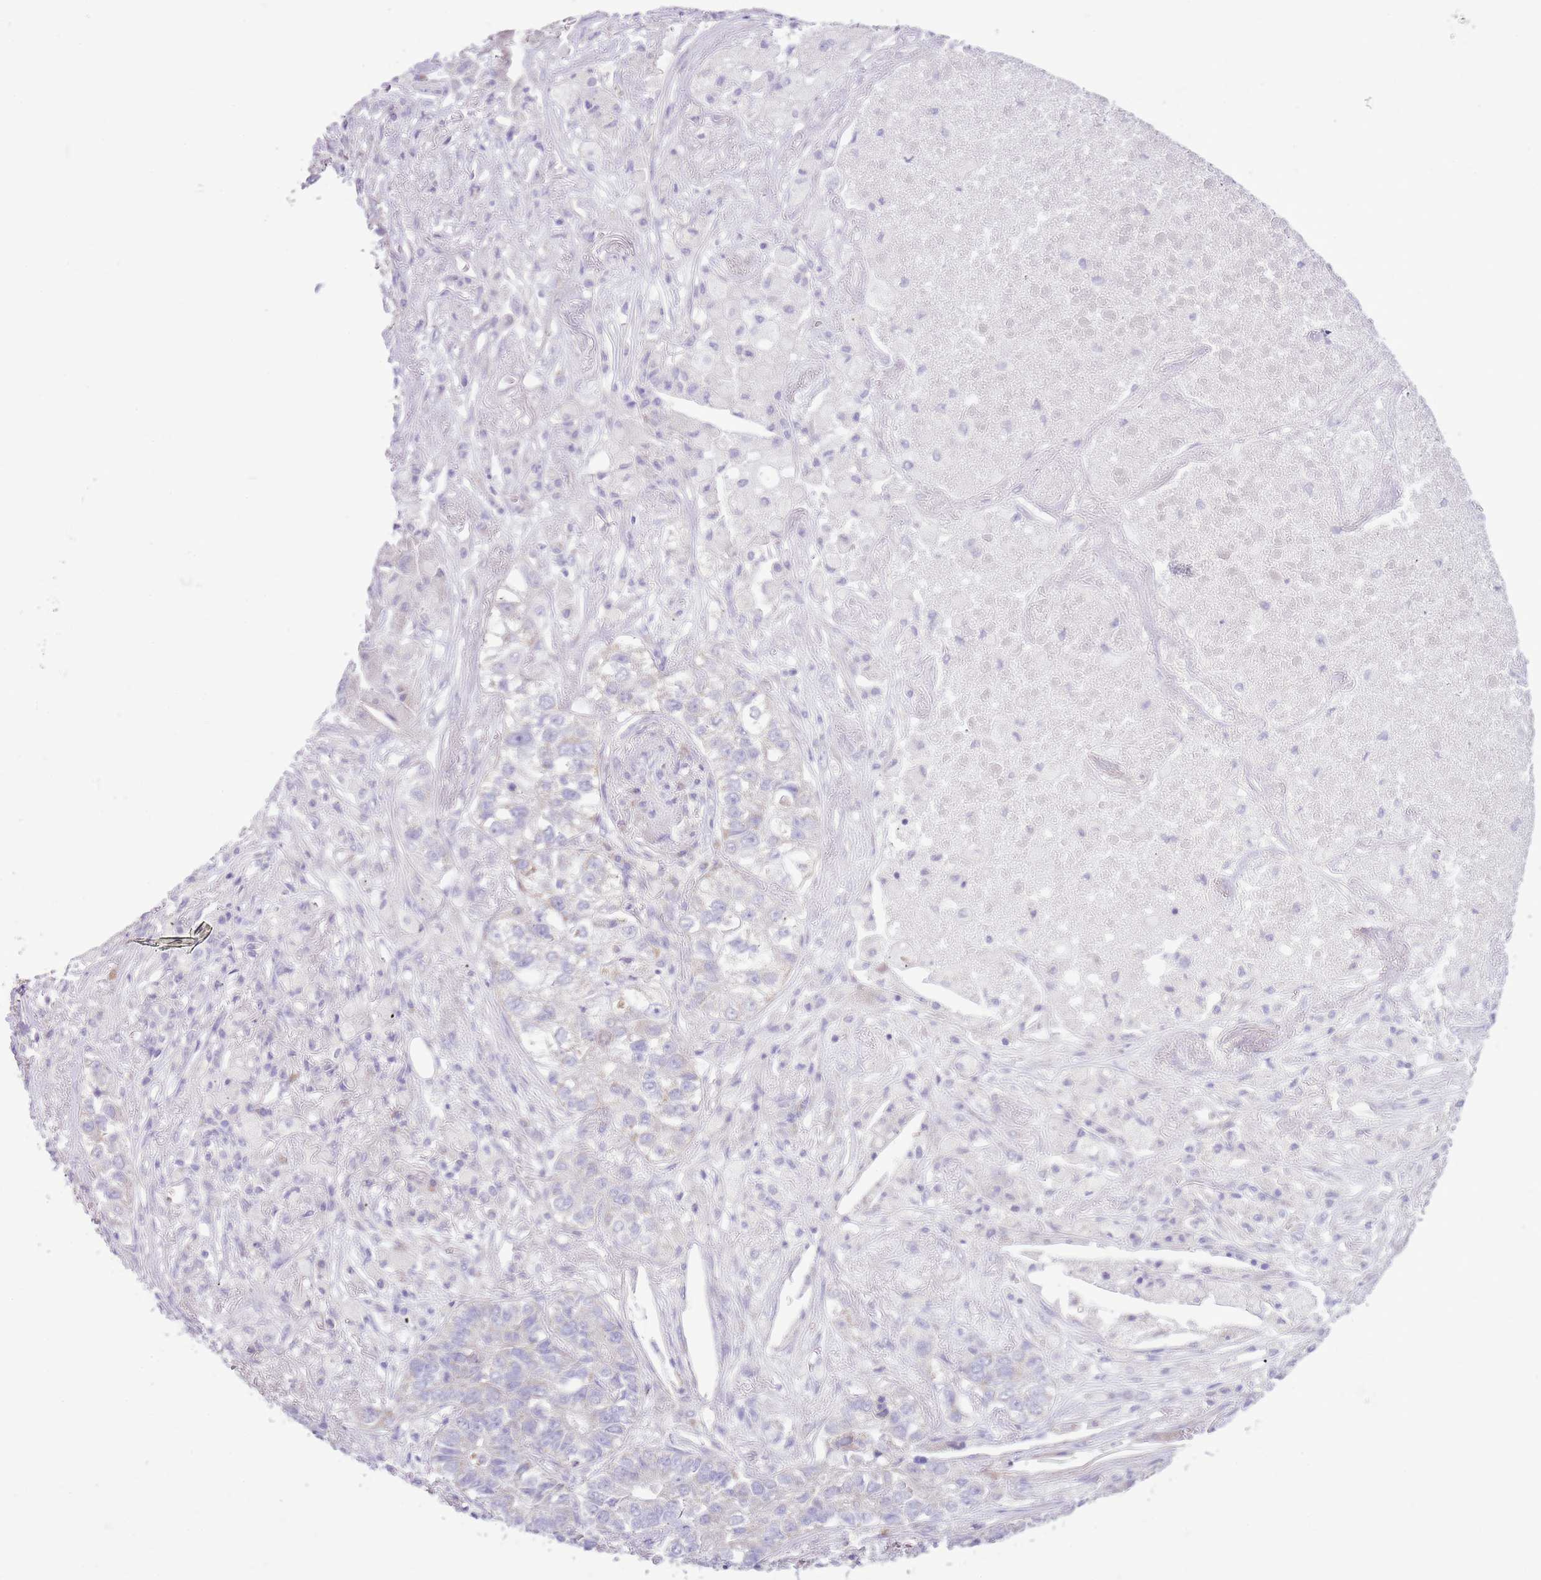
{"staining": {"intensity": "negative", "quantity": "none", "location": "none"}, "tissue": "lung cancer", "cell_type": "Tumor cells", "image_type": "cancer", "snomed": [{"axis": "morphology", "description": "Adenocarcinoma, NOS"}, {"axis": "topography", "description": "Lung"}], "caption": "Tumor cells show no significant expression in lung cancer.", "gene": "OAZ2", "patient": {"sex": "male", "age": 49}}